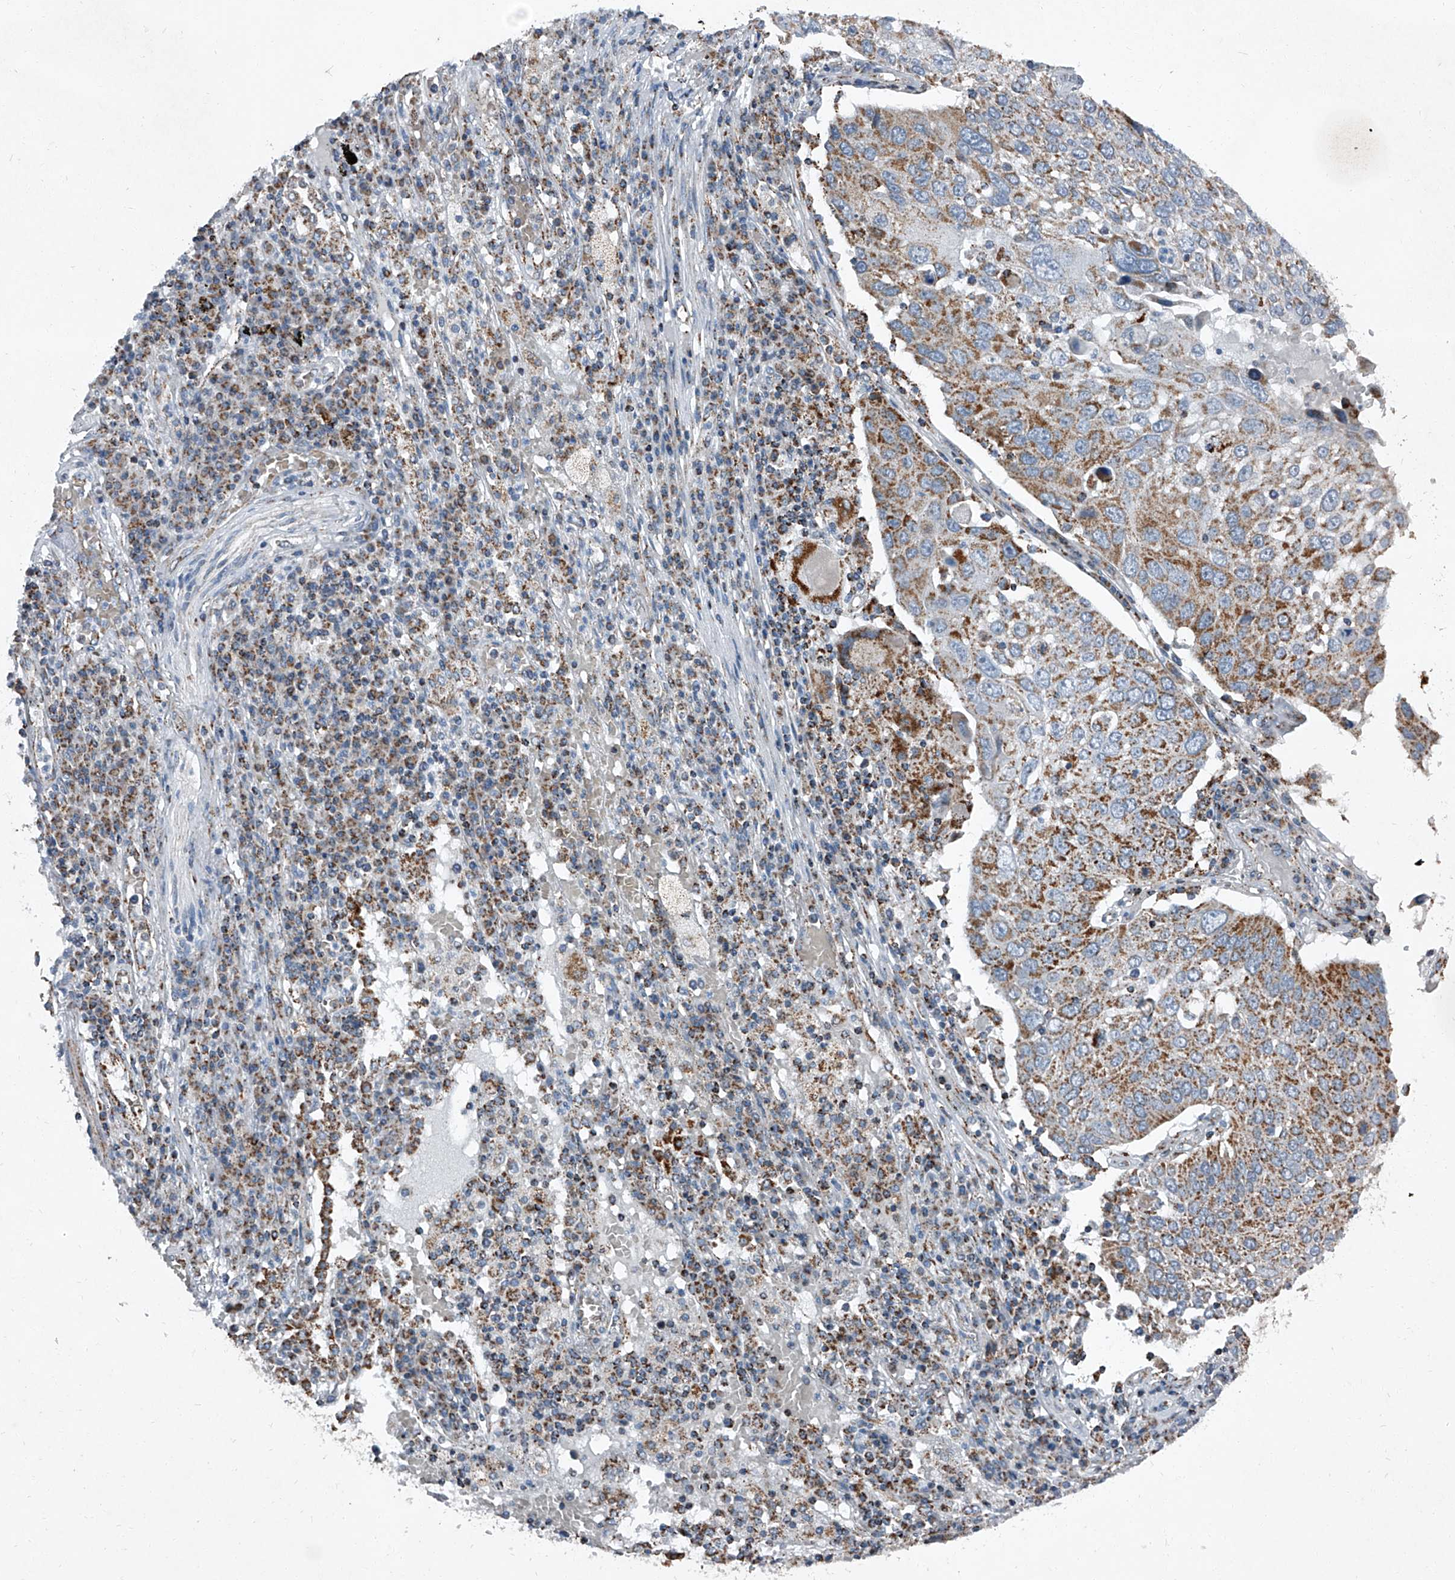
{"staining": {"intensity": "moderate", "quantity": "25%-75%", "location": "cytoplasmic/membranous"}, "tissue": "lung cancer", "cell_type": "Tumor cells", "image_type": "cancer", "snomed": [{"axis": "morphology", "description": "Squamous cell carcinoma, NOS"}, {"axis": "topography", "description": "Lung"}], "caption": "This is an image of IHC staining of squamous cell carcinoma (lung), which shows moderate staining in the cytoplasmic/membranous of tumor cells.", "gene": "CHRNA7", "patient": {"sex": "male", "age": 65}}